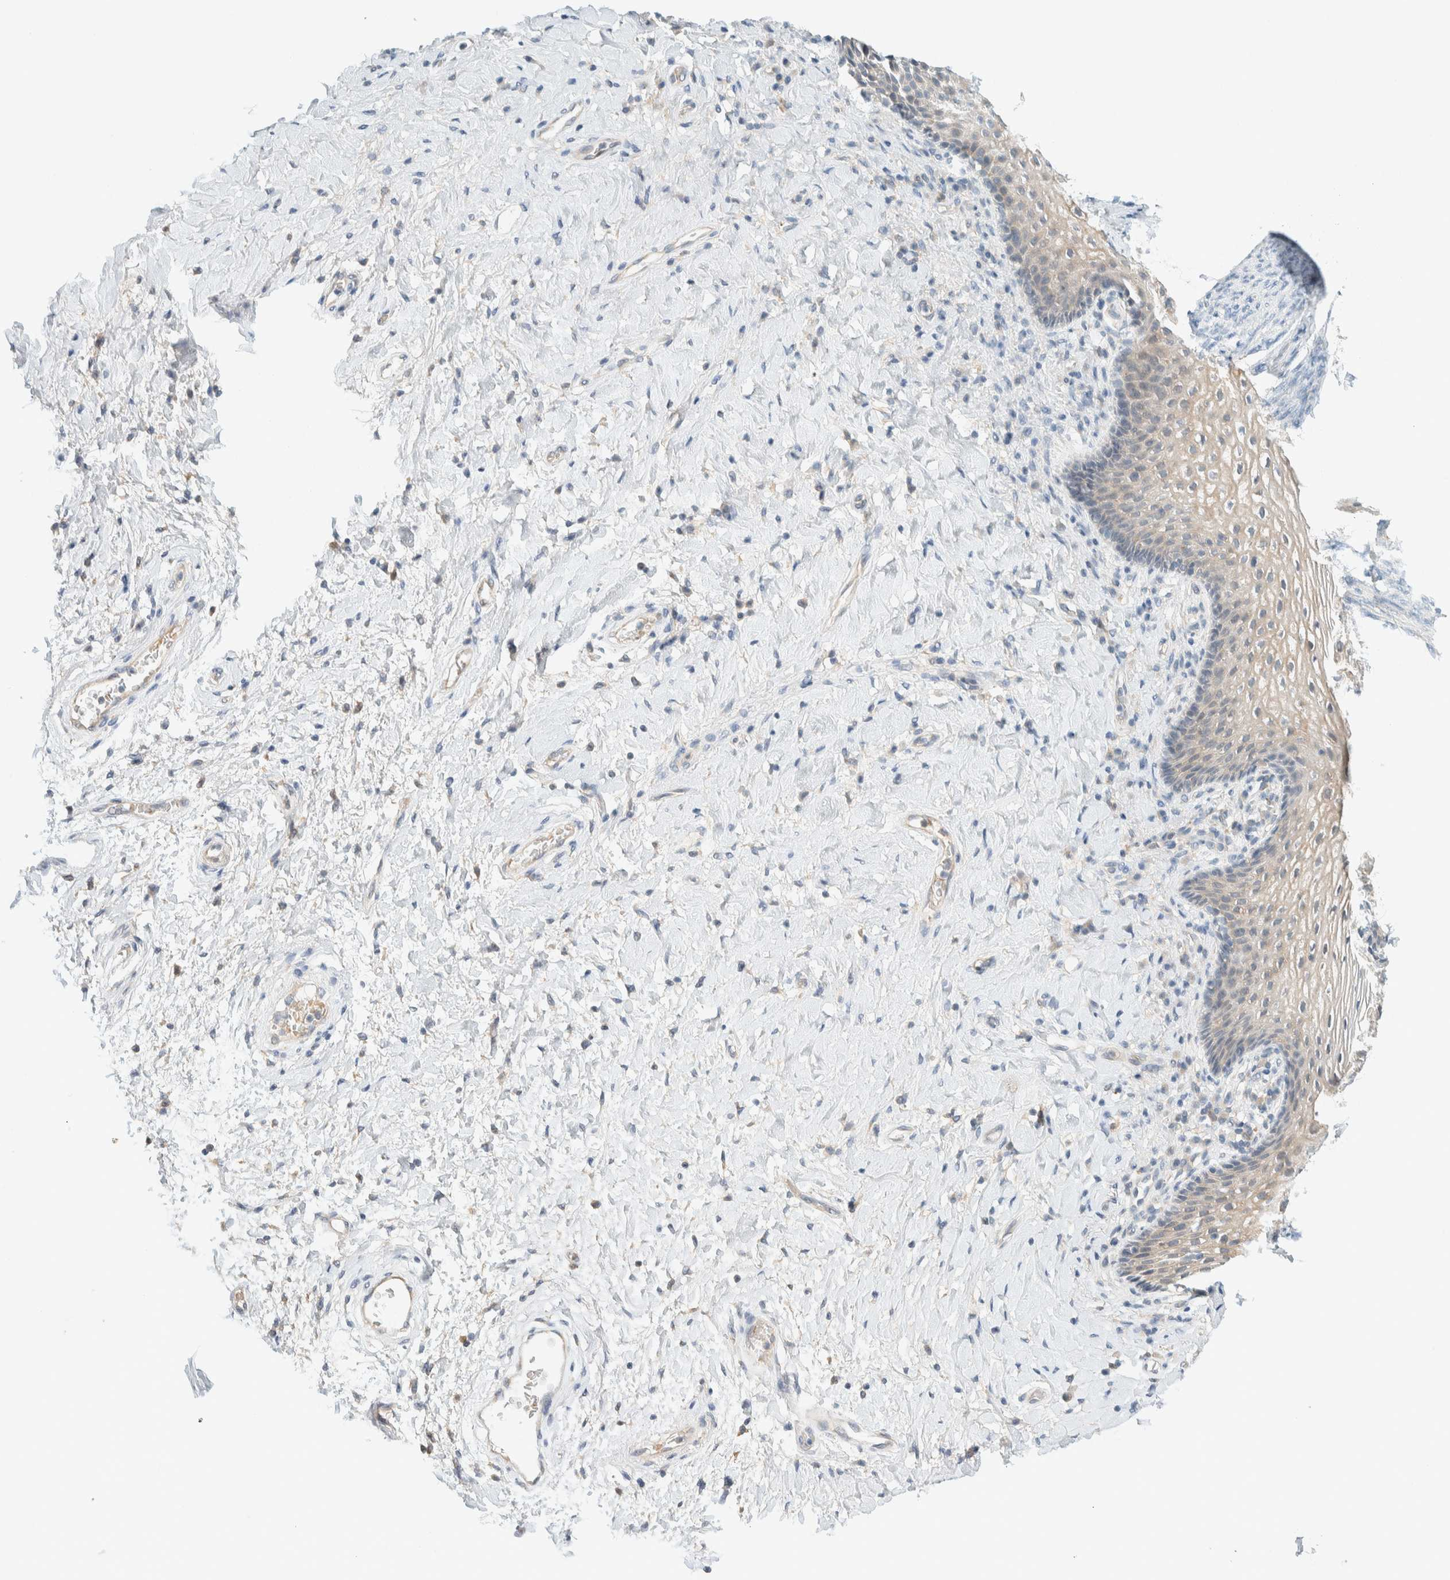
{"staining": {"intensity": "weak", "quantity": "<25%", "location": "cytoplasmic/membranous"}, "tissue": "vagina", "cell_type": "Squamous epithelial cells", "image_type": "normal", "snomed": [{"axis": "morphology", "description": "Normal tissue, NOS"}, {"axis": "topography", "description": "Vagina"}], "caption": "DAB immunohistochemical staining of unremarkable vagina exhibits no significant expression in squamous epithelial cells.", "gene": "SUMF2", "patient": {"sex": "female", "age": 60}}